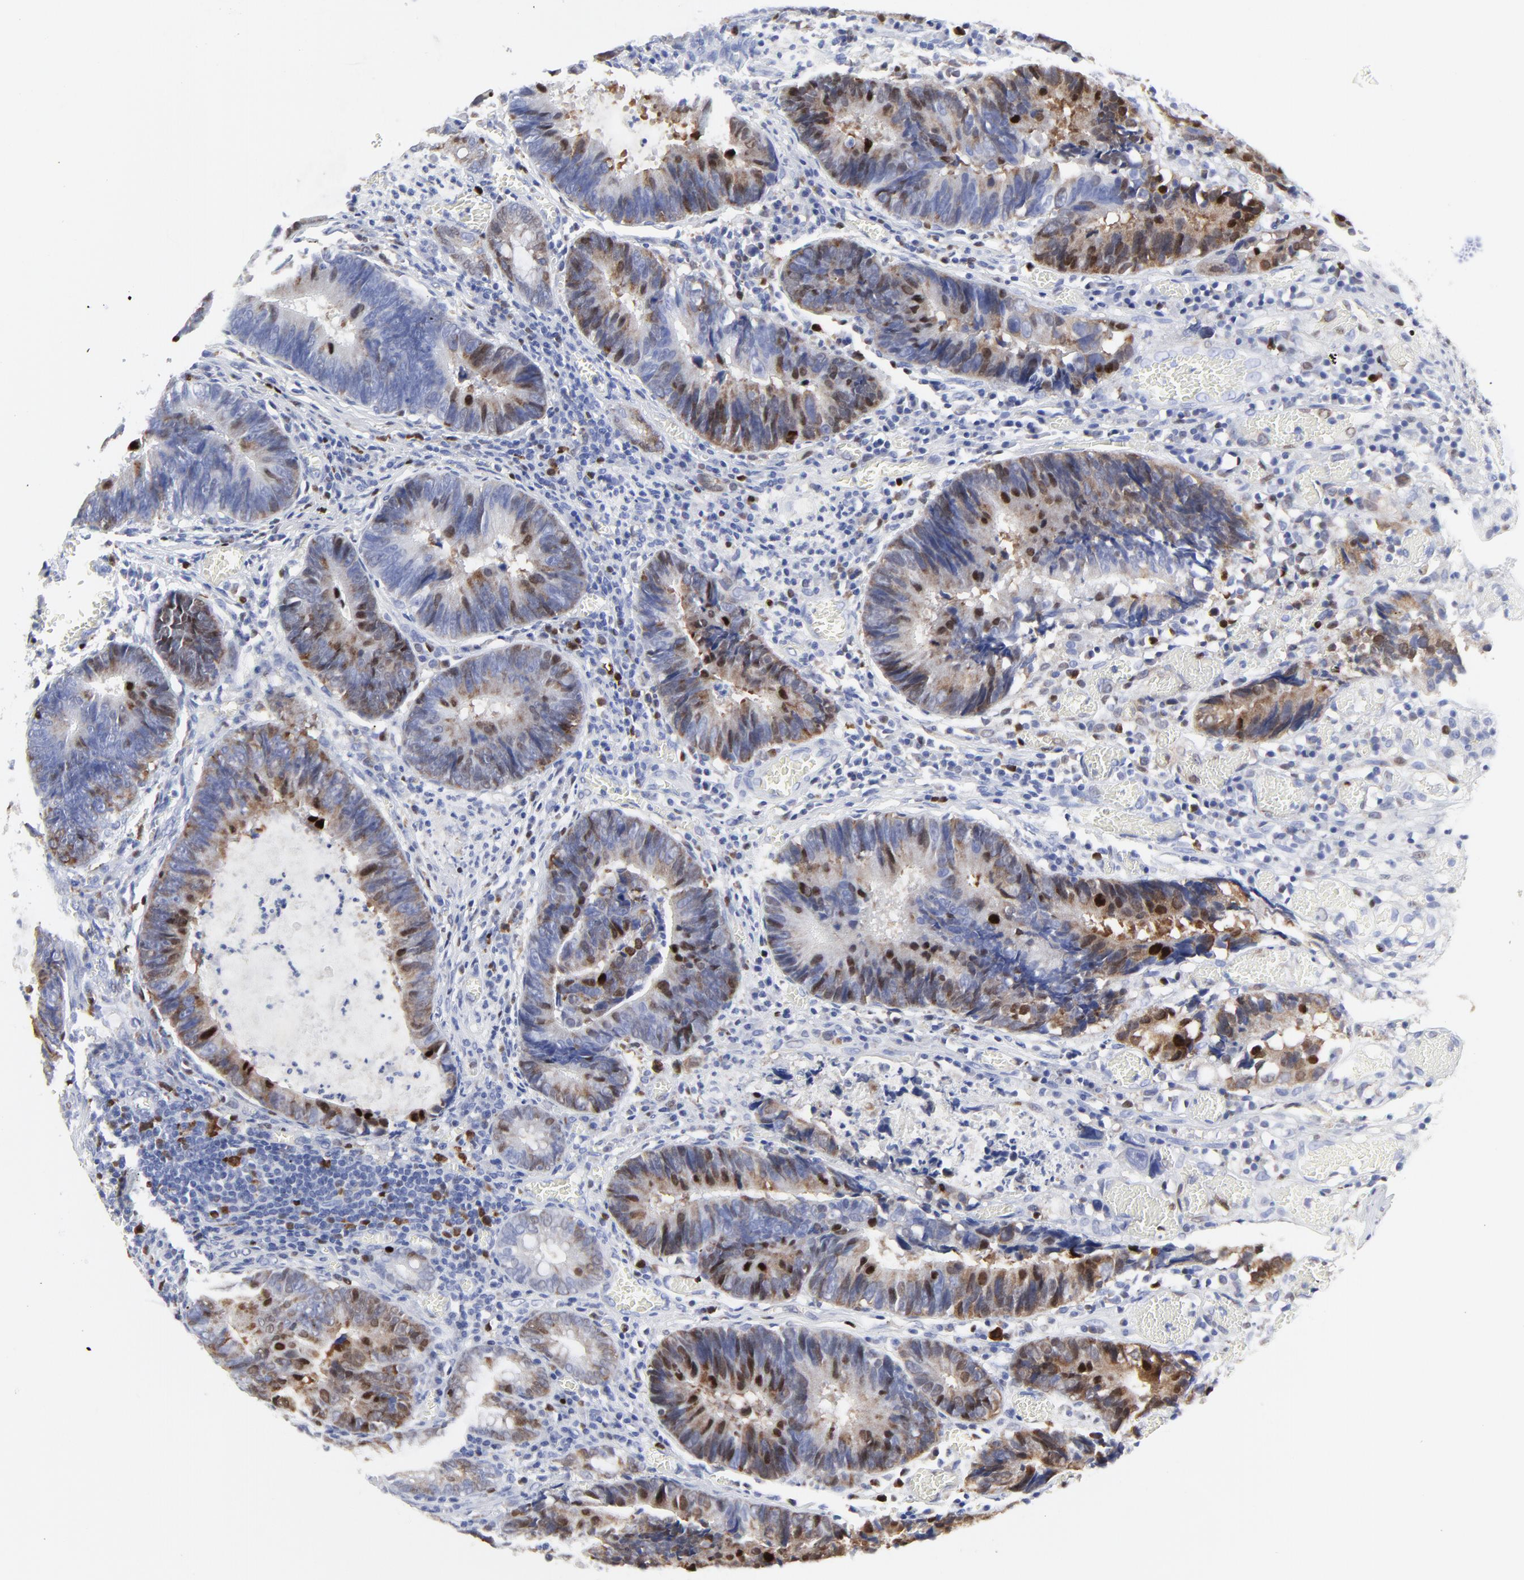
{"staining": {"intensity": "moderate", "quantity": "<25%", "location": "cytoplasmic/membranous,nuclear"}, "tissue": "colorectal cancer", "cell_type": "Tumor cells", "image_type": "cancer", "snomed": [{"axis": "morphology", "description": "Adenocarcinoma, NOS"}, {"axis": "topography", "description": "Rectum"}], "caption": "Tumor cells demonstrate moderate cytoplasmic/membranous and nuclear expression in about <25% of cells in colorectal cancer (adenocarcinoma).", "gene": "NCAPH", "patient": {"sex": "female", "age": 98}}